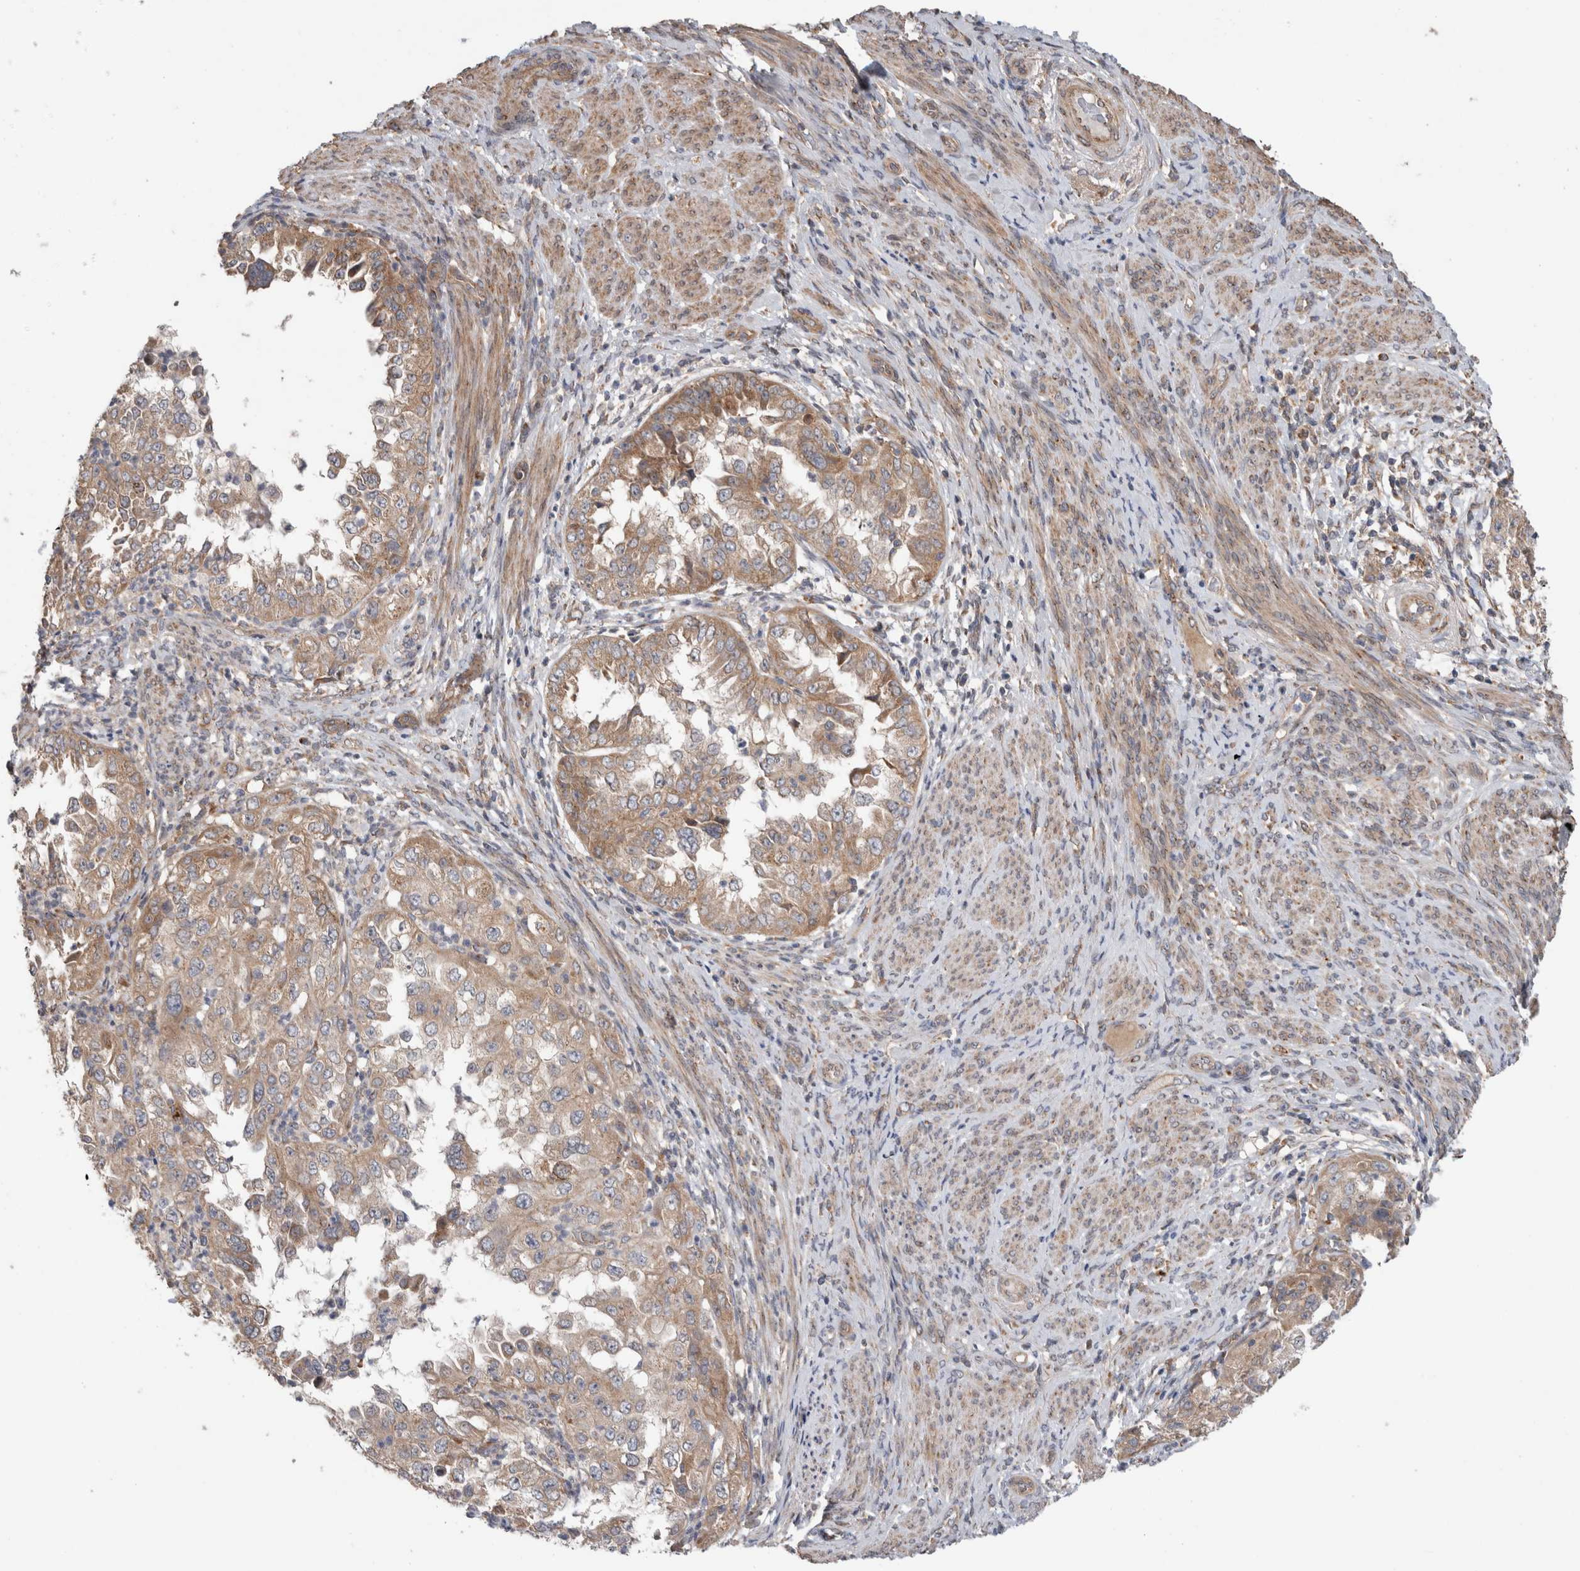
{"staining": {"intensity": "moderate", "quantity": ">75%", "location": "cytoplasmic/membranous"}, "tissue": "endometrial cancer", "cell_type": "Tumor cells", "image_type": "cancer", "snomed": [{"axis": "morphology", "description": "Adenocarcinoma, NOS"}, {"axis": "topography", "description": "Endometrium"}], "caption": "This is a micrograph of immunohistochemistry staining of adenocarcinoma (endometrial), which shows moderate expression in the cytoplasmic/membranous of tumor cells.", "gene": "TRIM5", "patient": {"sex": "female", "age": 85}}